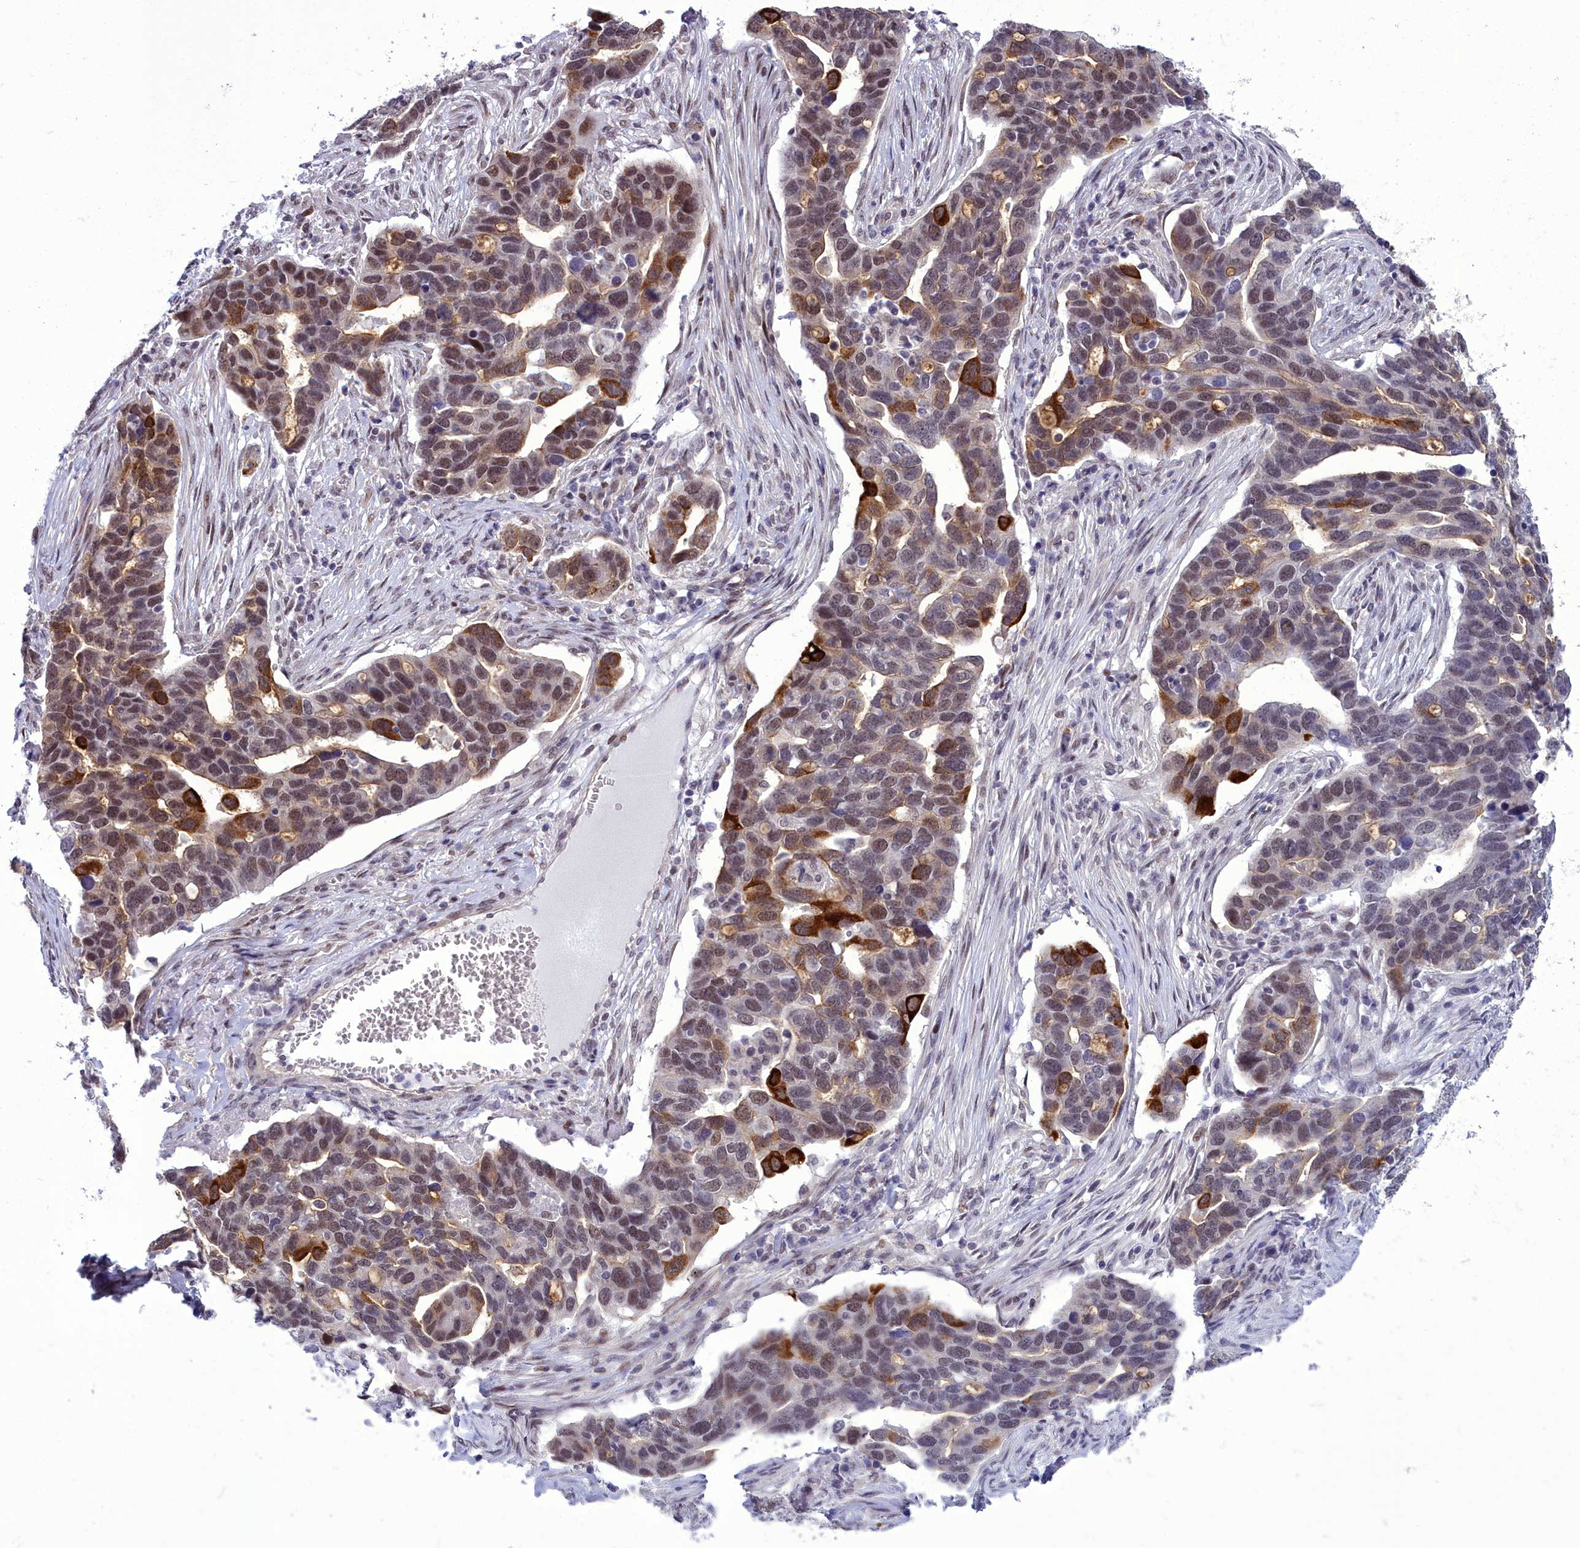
{"staining": {"intensity": "strong", "quantity": "<25%", "location": "cytoplasmic/membranous,nuclear"}, "tissue": "ovarian cancer", "cell_type": "Tumor cells", "image_type": "cancer", "snomed": [{"axis": "morphology", "description": "Cystadenocarcinoma, serous, NOS"}, {"axis": "topography", "description": "Ovary"}], "caption": "Strong cytoplasmic/membranous and nuclear protein staining is identified in about <25% of tumor cells in ovarian cancer.", "gene": "CEACAM19", "patient": {"sex": "female", "age": 54}}